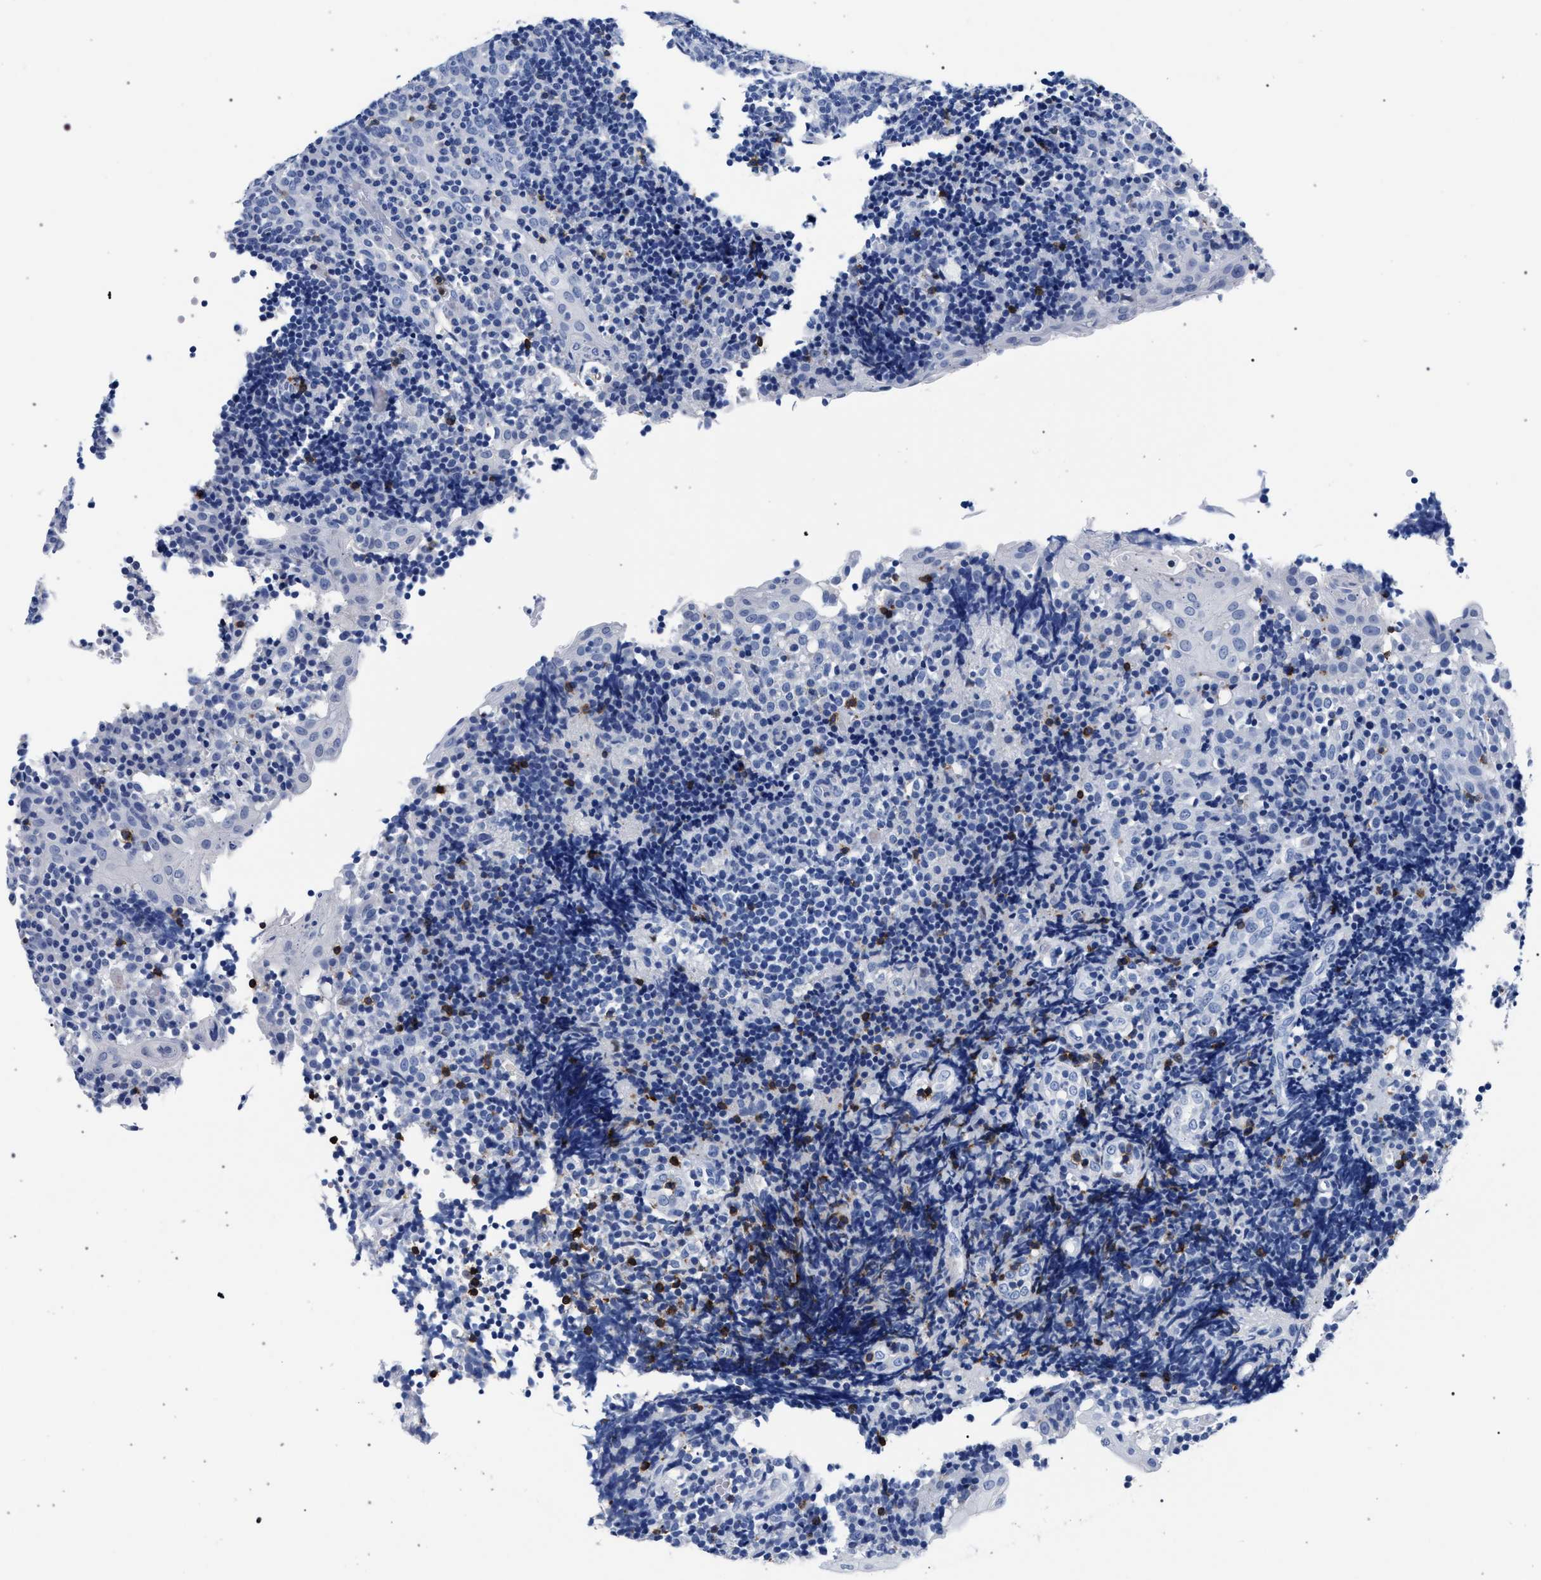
{"staining": {"intensity": "negative", "quantity": "none", "location": "none"}, "tissue": "tonsil", "cell_type": "Germinal center cells", "image_type": "normal", "snomed": [{"axis": "morphology", "description": "Normal tissue, NOS"}, {"axis": "topography", "description": "Tonsil"}], "caption": "DAB immunohistochemical staining of benign human tonsil reveals no significant positivity in germinal center cells. (DAB (3,3'-diaminobenzidine) IHC with hematoxylin counter stain).", "gene": "KLRK1", "patient": {"sex": "female", "age": 40}}